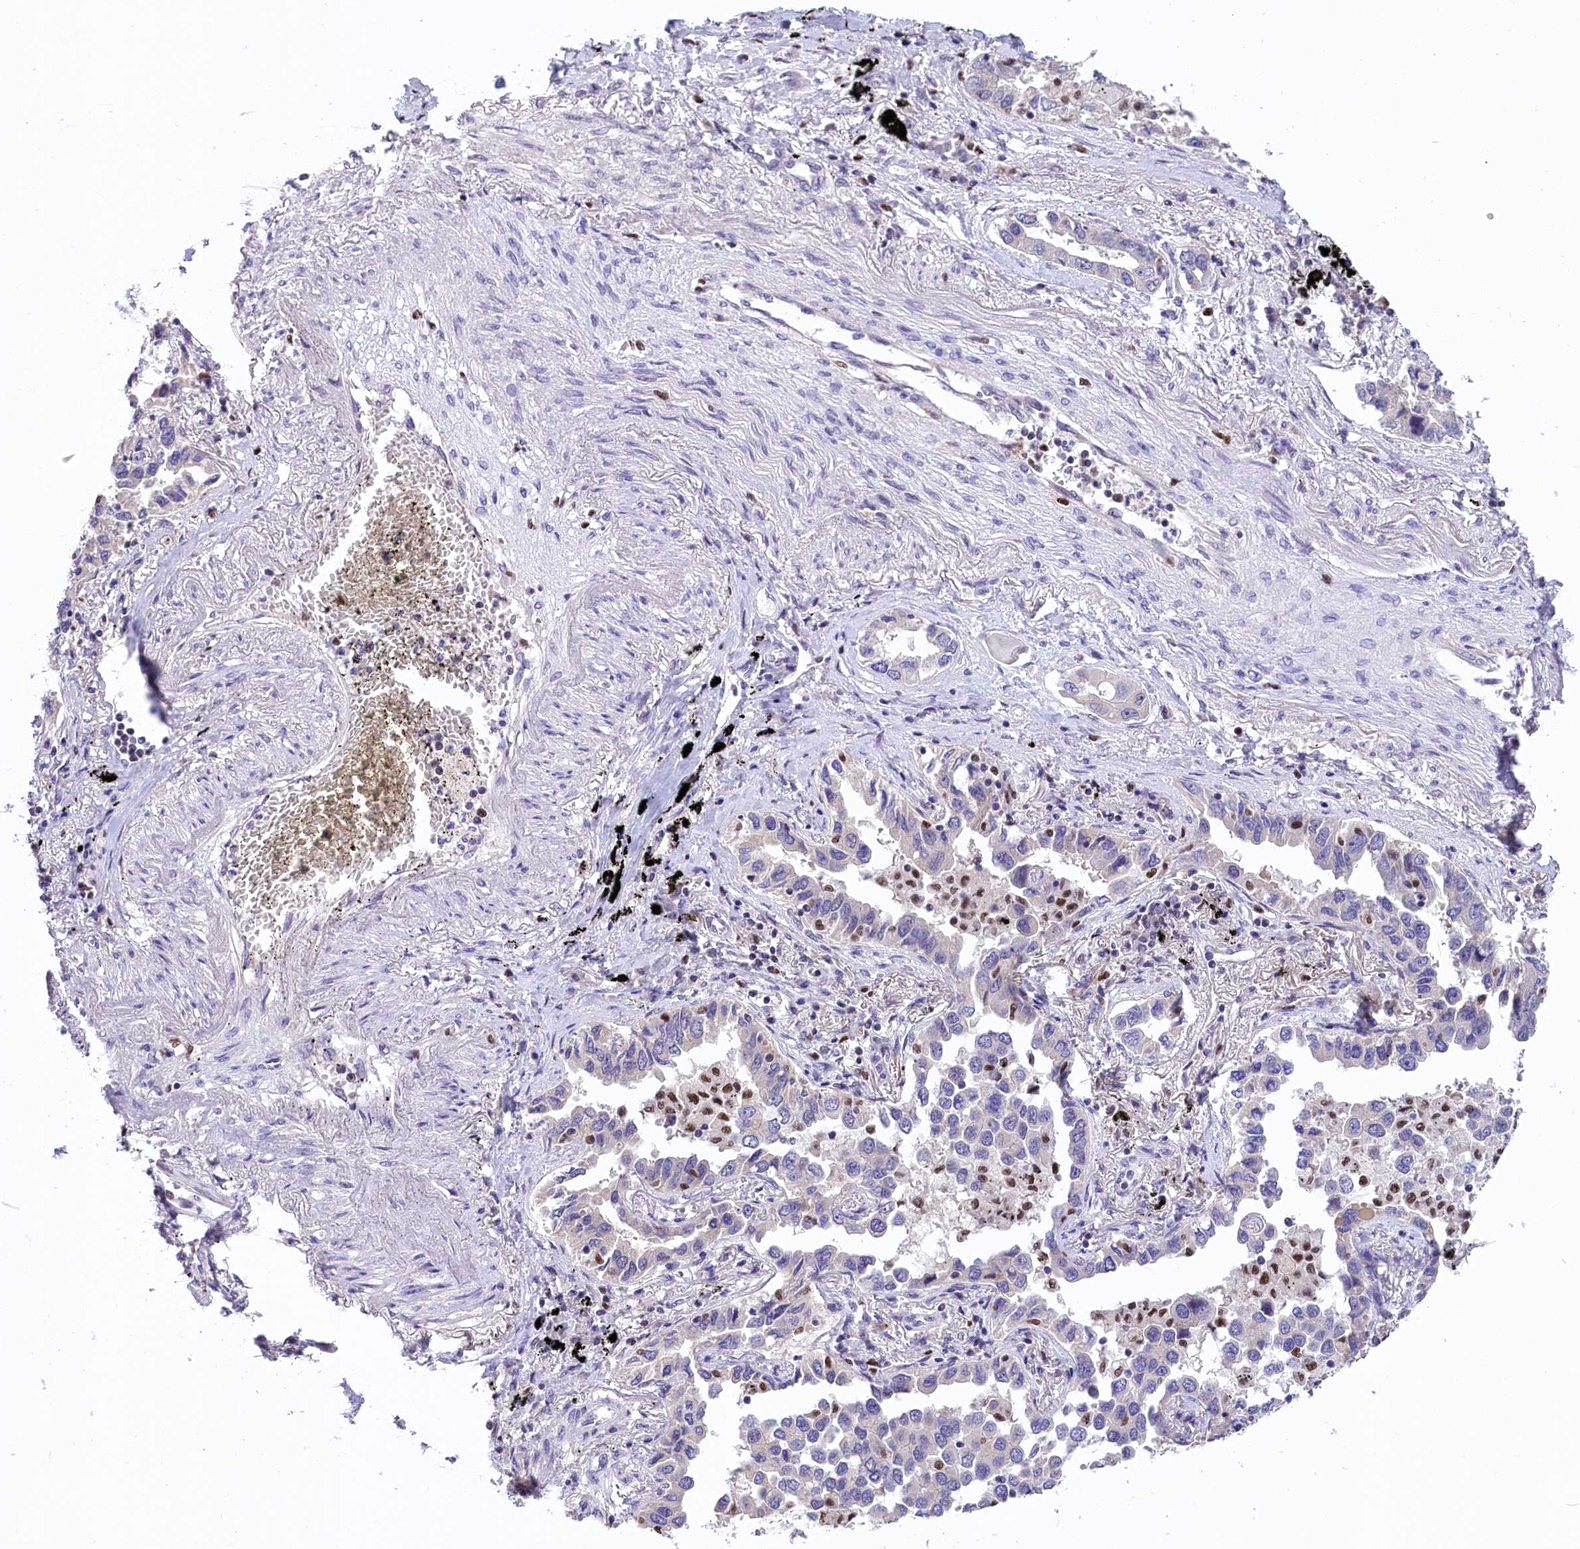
{"staining": {"intensity": "negative", "quantity": "none", "location": "none"}, "tissue": "lung cancer", "cell_type": "Tumor cells", "image_type": "cancer", "snomed": [{"axis": "morphology", "description": "Adenocarcinoma, NOS"}, {"axis": "topography", "description": "Lung"}], "caption": "Immunohistochemistry histopathology image of neoplastic tissue: human adenocarcinoma (lung) stained with DAB reveals no significant protein expression in tumor cells.", "gene": "BTBD9", "patient": {"sex": "male", "age": 67}}